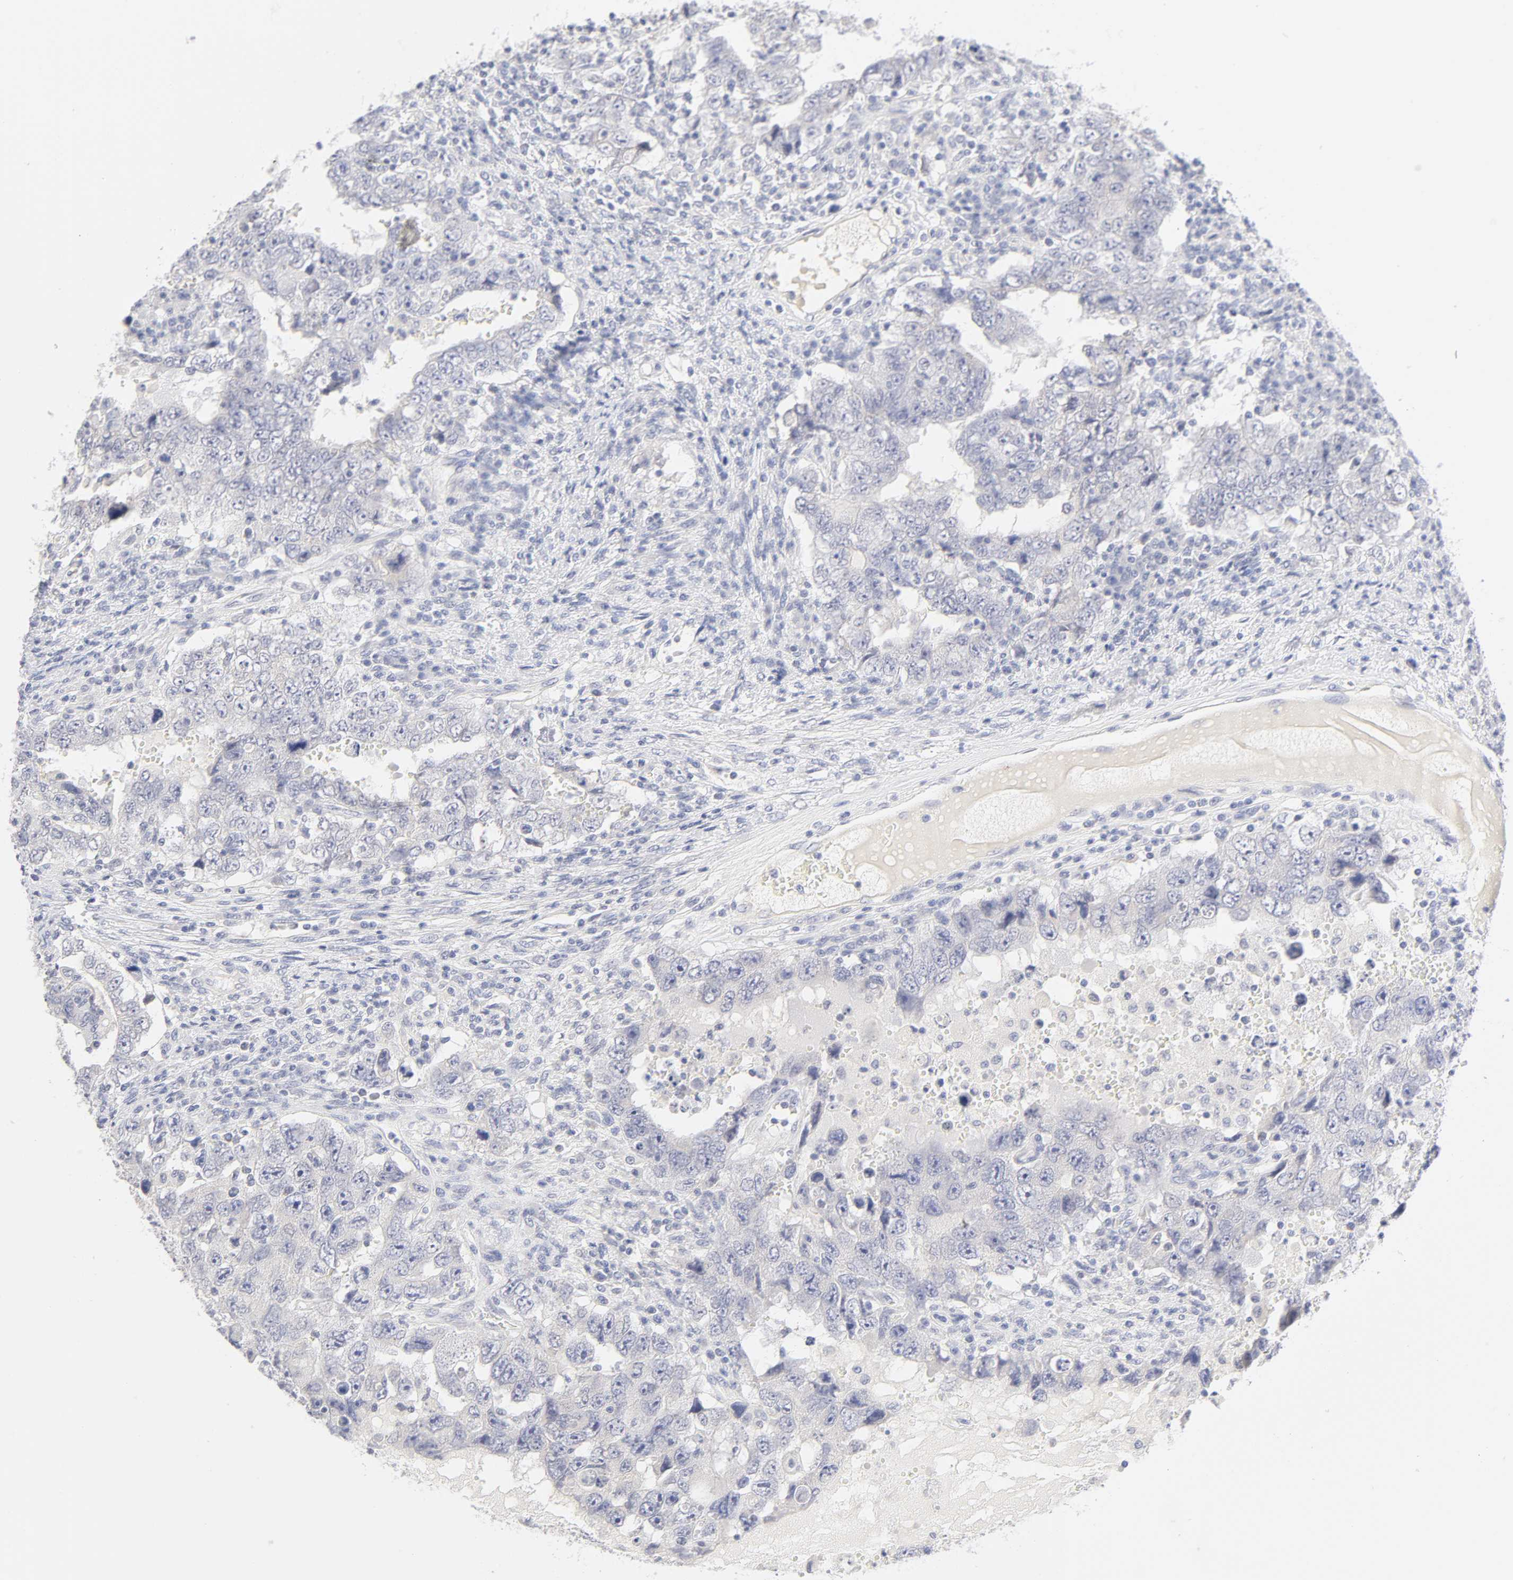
{"staining": {"intensity": "negative", "quantity": "none", "location": "none"}, "tissue": "testis cancer", "cell_type": "Tumor cells", "image_type": "cancer", "snomed": [{"axis": "morphology", "description": "Carcinoma, Embryonal, NOS"}, {"axis": "topography", "description": "Testis"}], "caption": "A micrograph of human testis cancer is negative for staining in tumor cells.", "gene": "CYP4B1", "patient": {"sex": "male", "age": 26}}